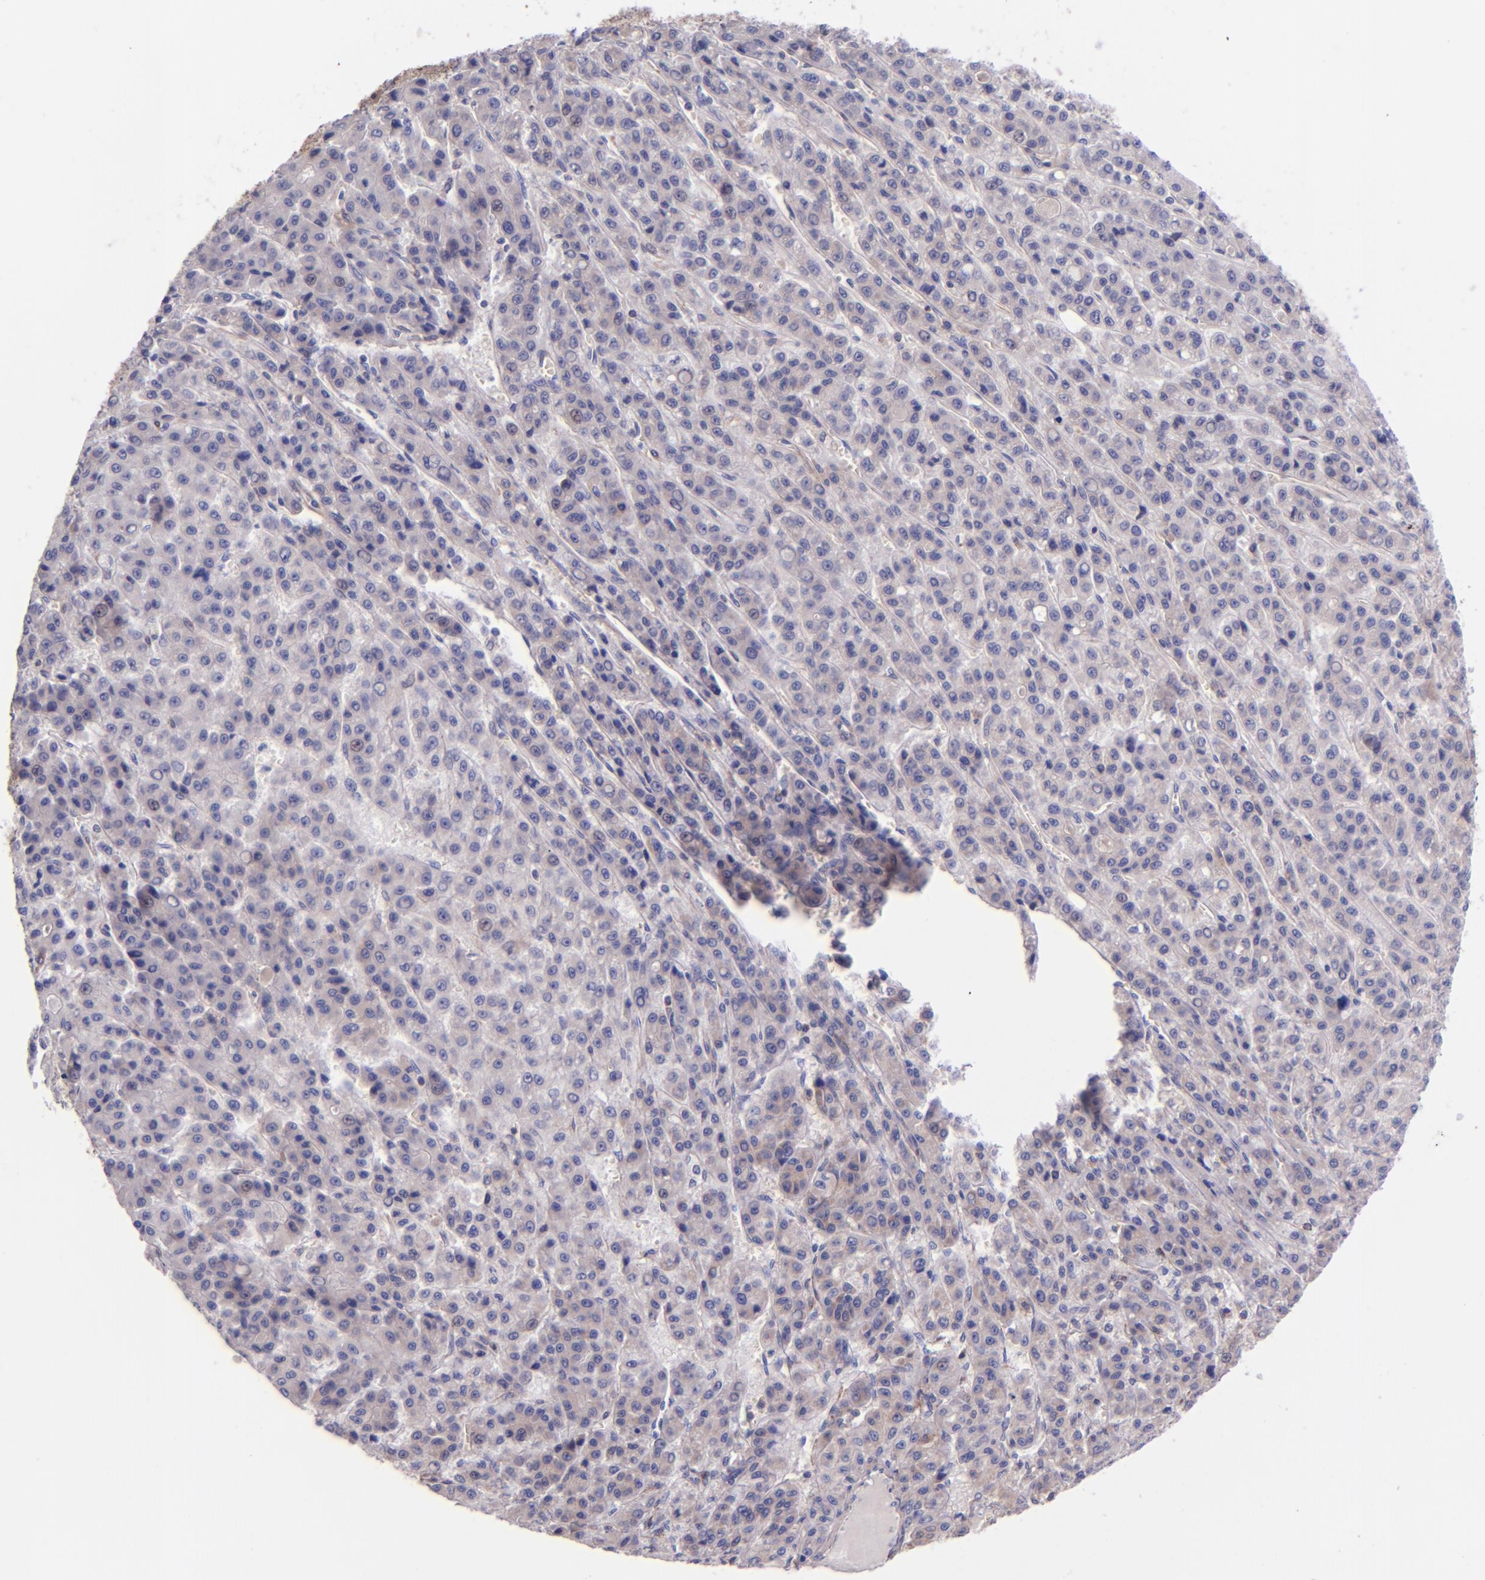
{"staining": {"intensity": "weak", "quantity": "<25%", "location": "cytoplasmic/membranous"}, "tissue": "liver cancer", "cell_type": "Tumor cells", "image_type": "cancer", "snomed": [{"axis": "morphology", "description": "Carcinoma, Hepatocellular, NOS"}, {"axis": "topography", "description": "Liver"}], "caption": "Tumor cells are negative for brown protein staining in liver cancer (hepatocellular carcinoma). The staining is performed using DAB brown chromogen with nuclei counter-stained in using hematoxylin.", "gene": "IDH3G", "patient": {"sex": "male", "age": 70}}